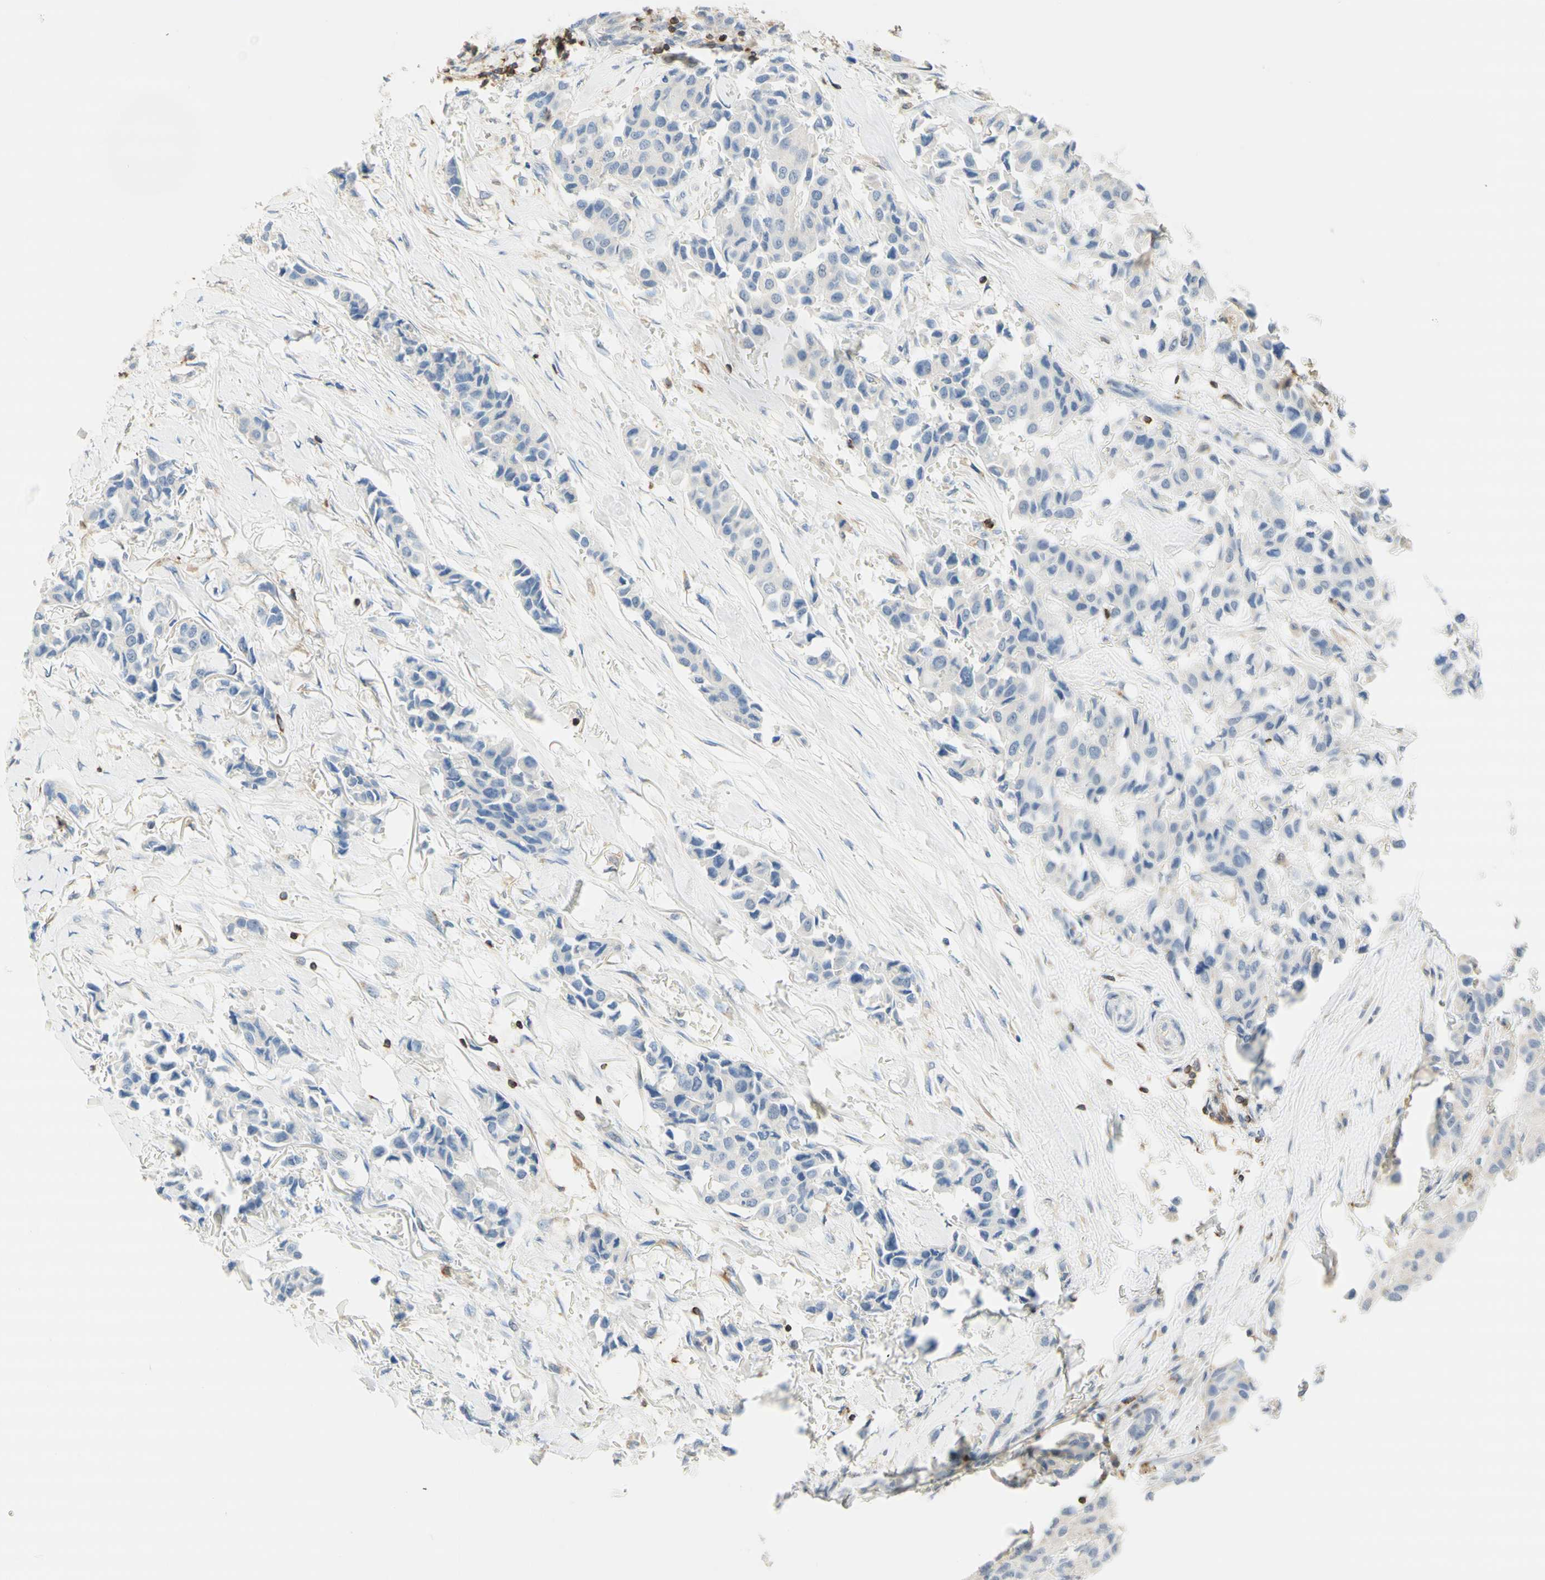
{"staining": {"intensity": "negative", "quantity": "none", "location": "none"}, "tissue": "breast cancer", "cell_type": "Tumor cells", "image_type": "cancer", "snomed": [{"axis": "morphology", "description": "Duct carcinoma"}, {"axis": "topography", "description": "Breast"}], "caption": "Tumor cells show no significant positivity in breast cancer (infiltrating ductal carcinoma).", "gene": "SPINK6", "patient": {"sex": "female", "age": 80}}